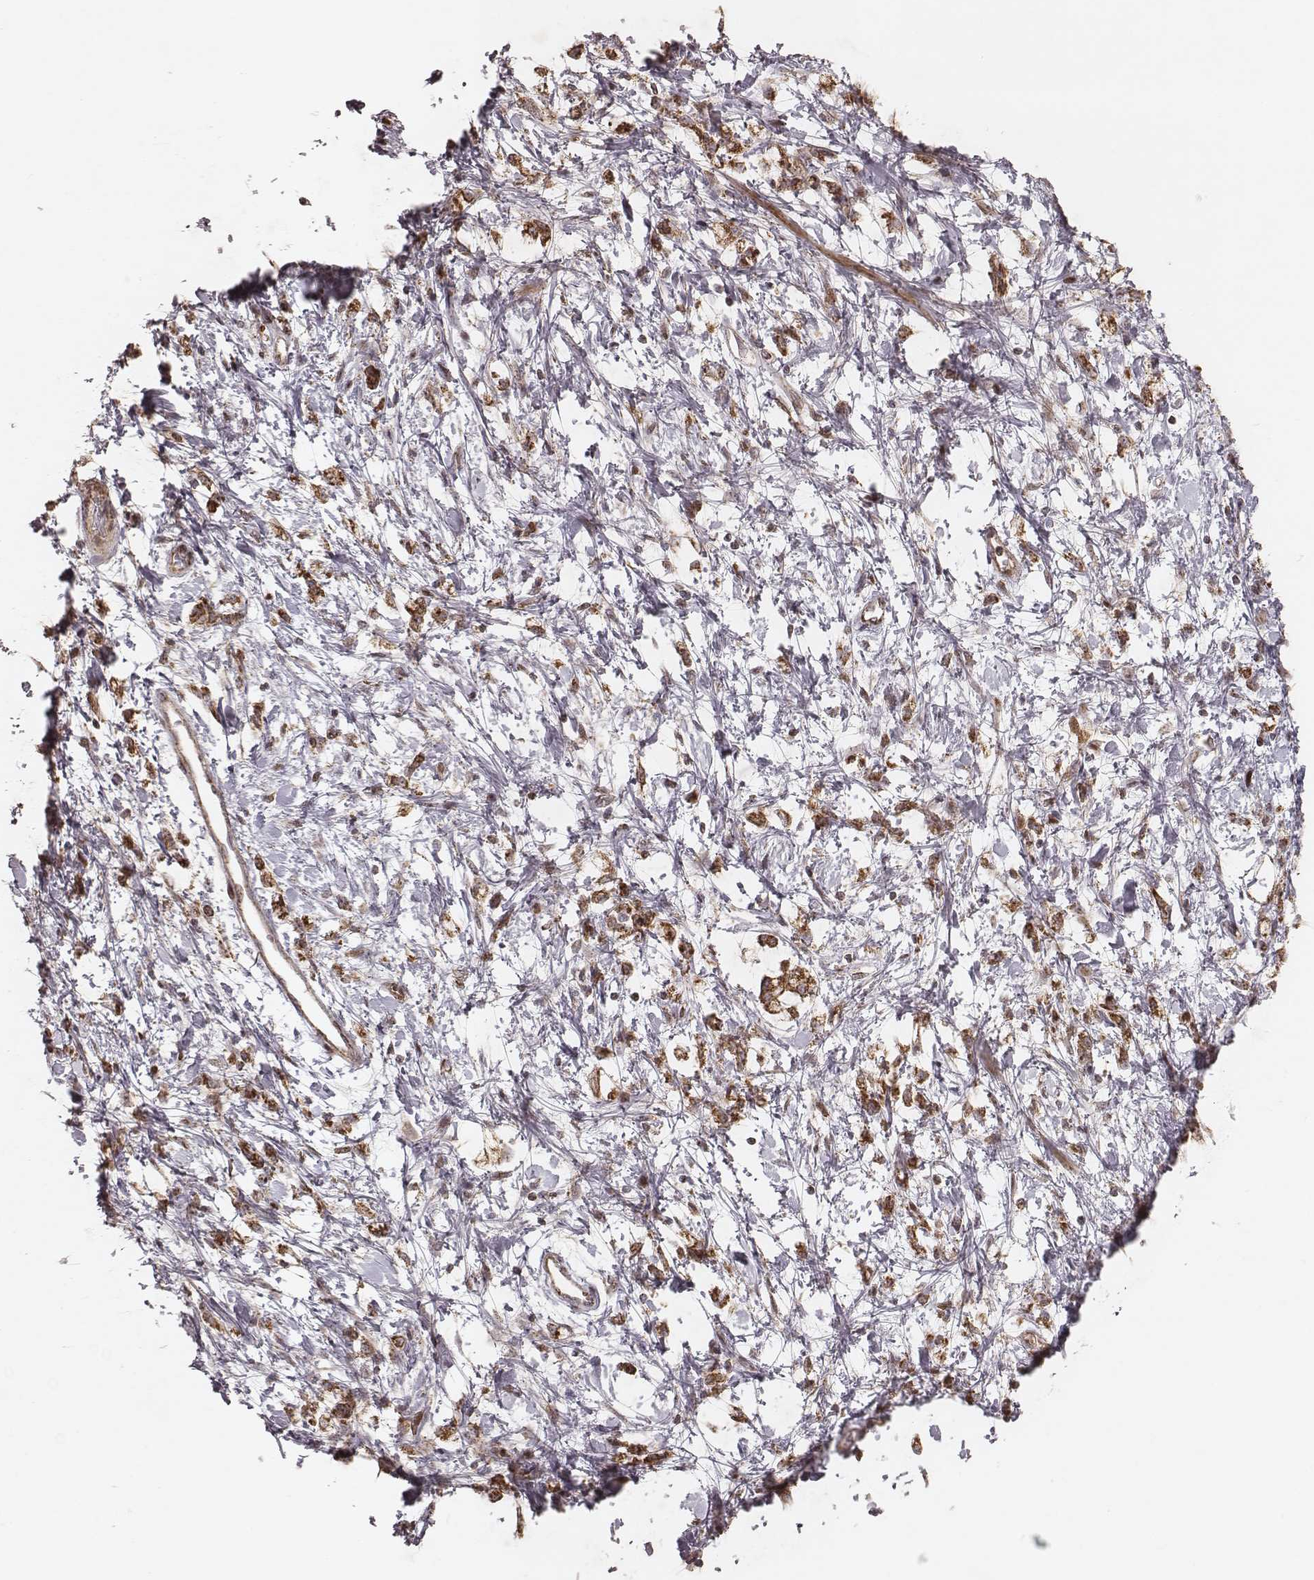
{"staining": {"intensity": "strong", "quantity": ">75%", "location": "cytoplasmic/membranous"}, "tissue": "stomach cancer", "cell_type": "Tumor cells", "image_type": "cancer", "snomed": [{"axis": "morphology", "description": "Adenocarcinoma, NOS"}, {"axis": "topography", "description": "Stomach"}], "caption": "About >75% of tumor cells in stomach cancer show strong cytoplasmic/membranous protein positivity as visualized by brown immunohistochemical staining.", "gene": "NDUFA7", "patient": {"sex": "female", "age": 60}}